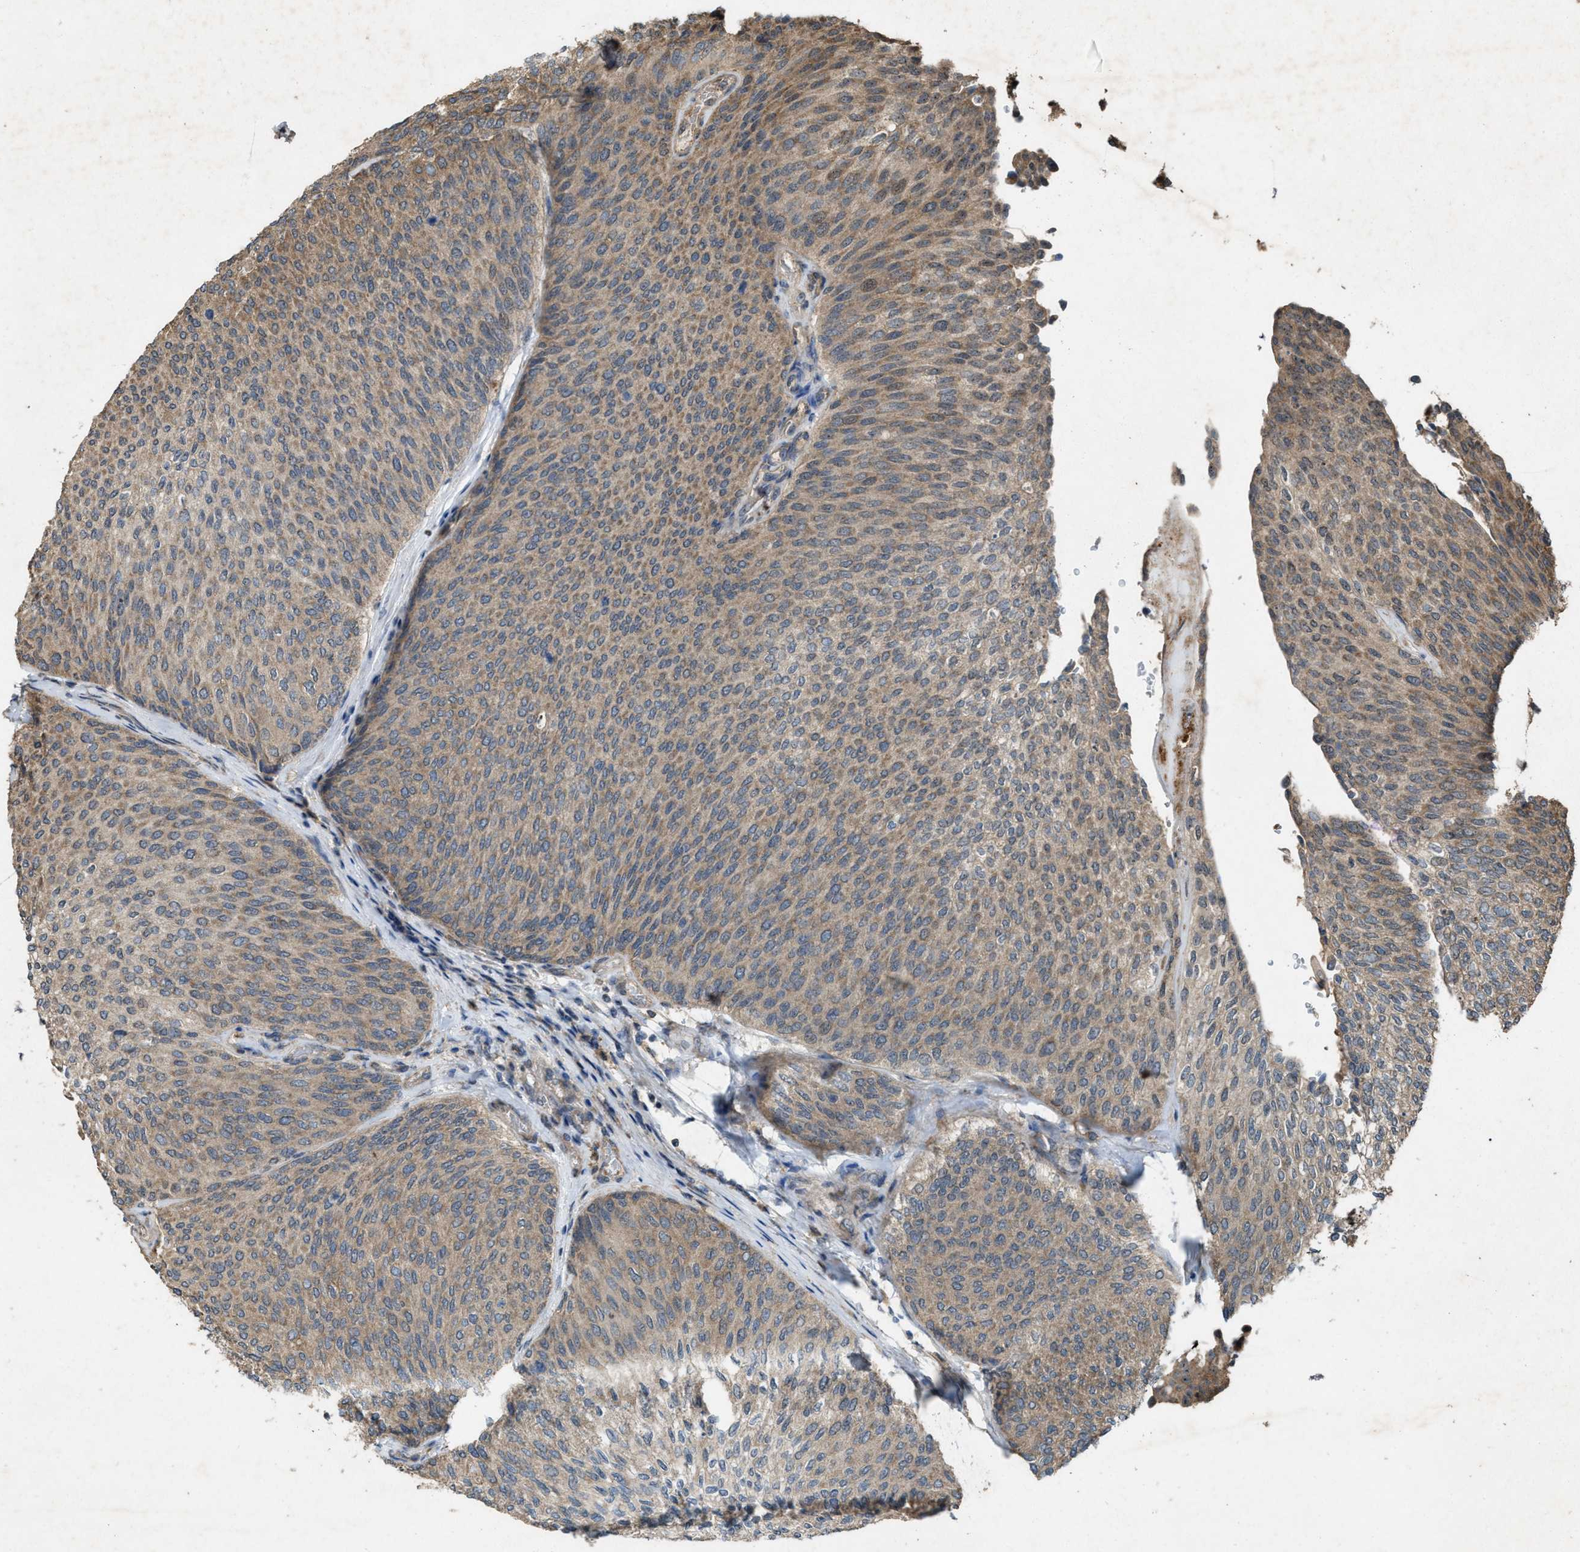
{"staining": {"intensity": "moderate", "quantity": "25%-75%", "location": "cytoplasmic/membranous"}, "tissue": "urothelial cancer", "cell_type": "Tumor cells", "image_type": "cancer", "snomed": [{"axis": "morphology", "description": "Urothelial carcinoma, Low grade"}, {"axis": "topography", "description": "Urinary bladder"}], "caption": "Urothelial carcinoma (low-grade) stained with a brown dye demonstrates moderate cytoplasmic/membranous positive staining in approximately 25%-75% of tumor cells.", "gene": "PDP2", "patient": {"sex": "female", "age": 79}}